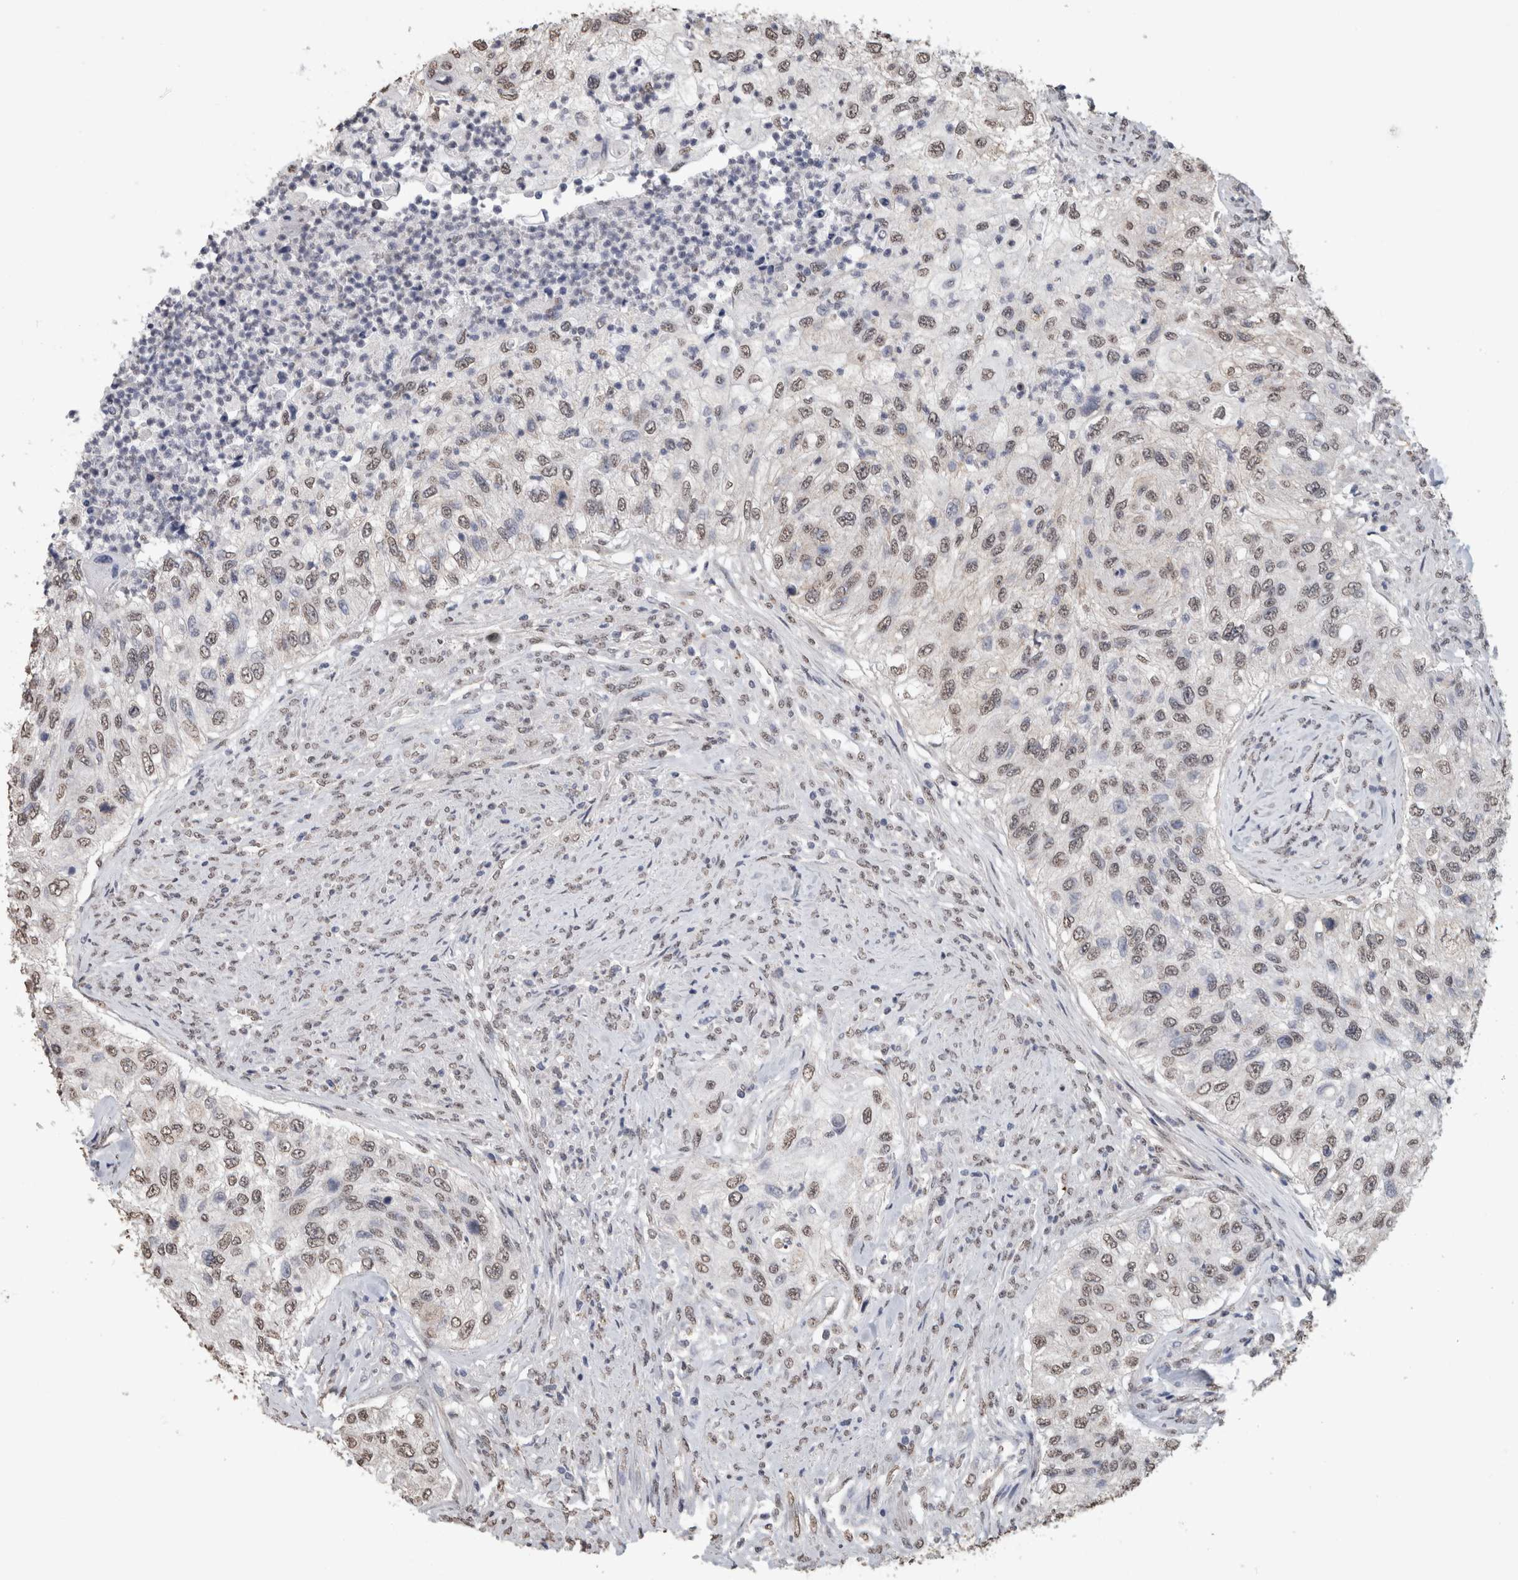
{"staining": {"intensity": "weak", "quantity": ">75%", "location": "nuclear"}, "tissue": "urothelial cancer", "cell_type": "Tumor cells", "image_type": "cancer", "snomed": [{"axis": "morphology", "description": "Urothelial carcinoma, High grade"}, {"axis": "topography", "description": "Urinary bladder"}], "caption": "A photomicrograph of urothelial carcinoma (high-grade) stained for a protein shows weak nuclear brown staining in tumor cells. (DAB (3,3'-diaminobenzidine) = brown stain, brightfield microscopy at high magnification).", "gene": "LTBP1", "patient": {"sex": "female", "age": 60}}